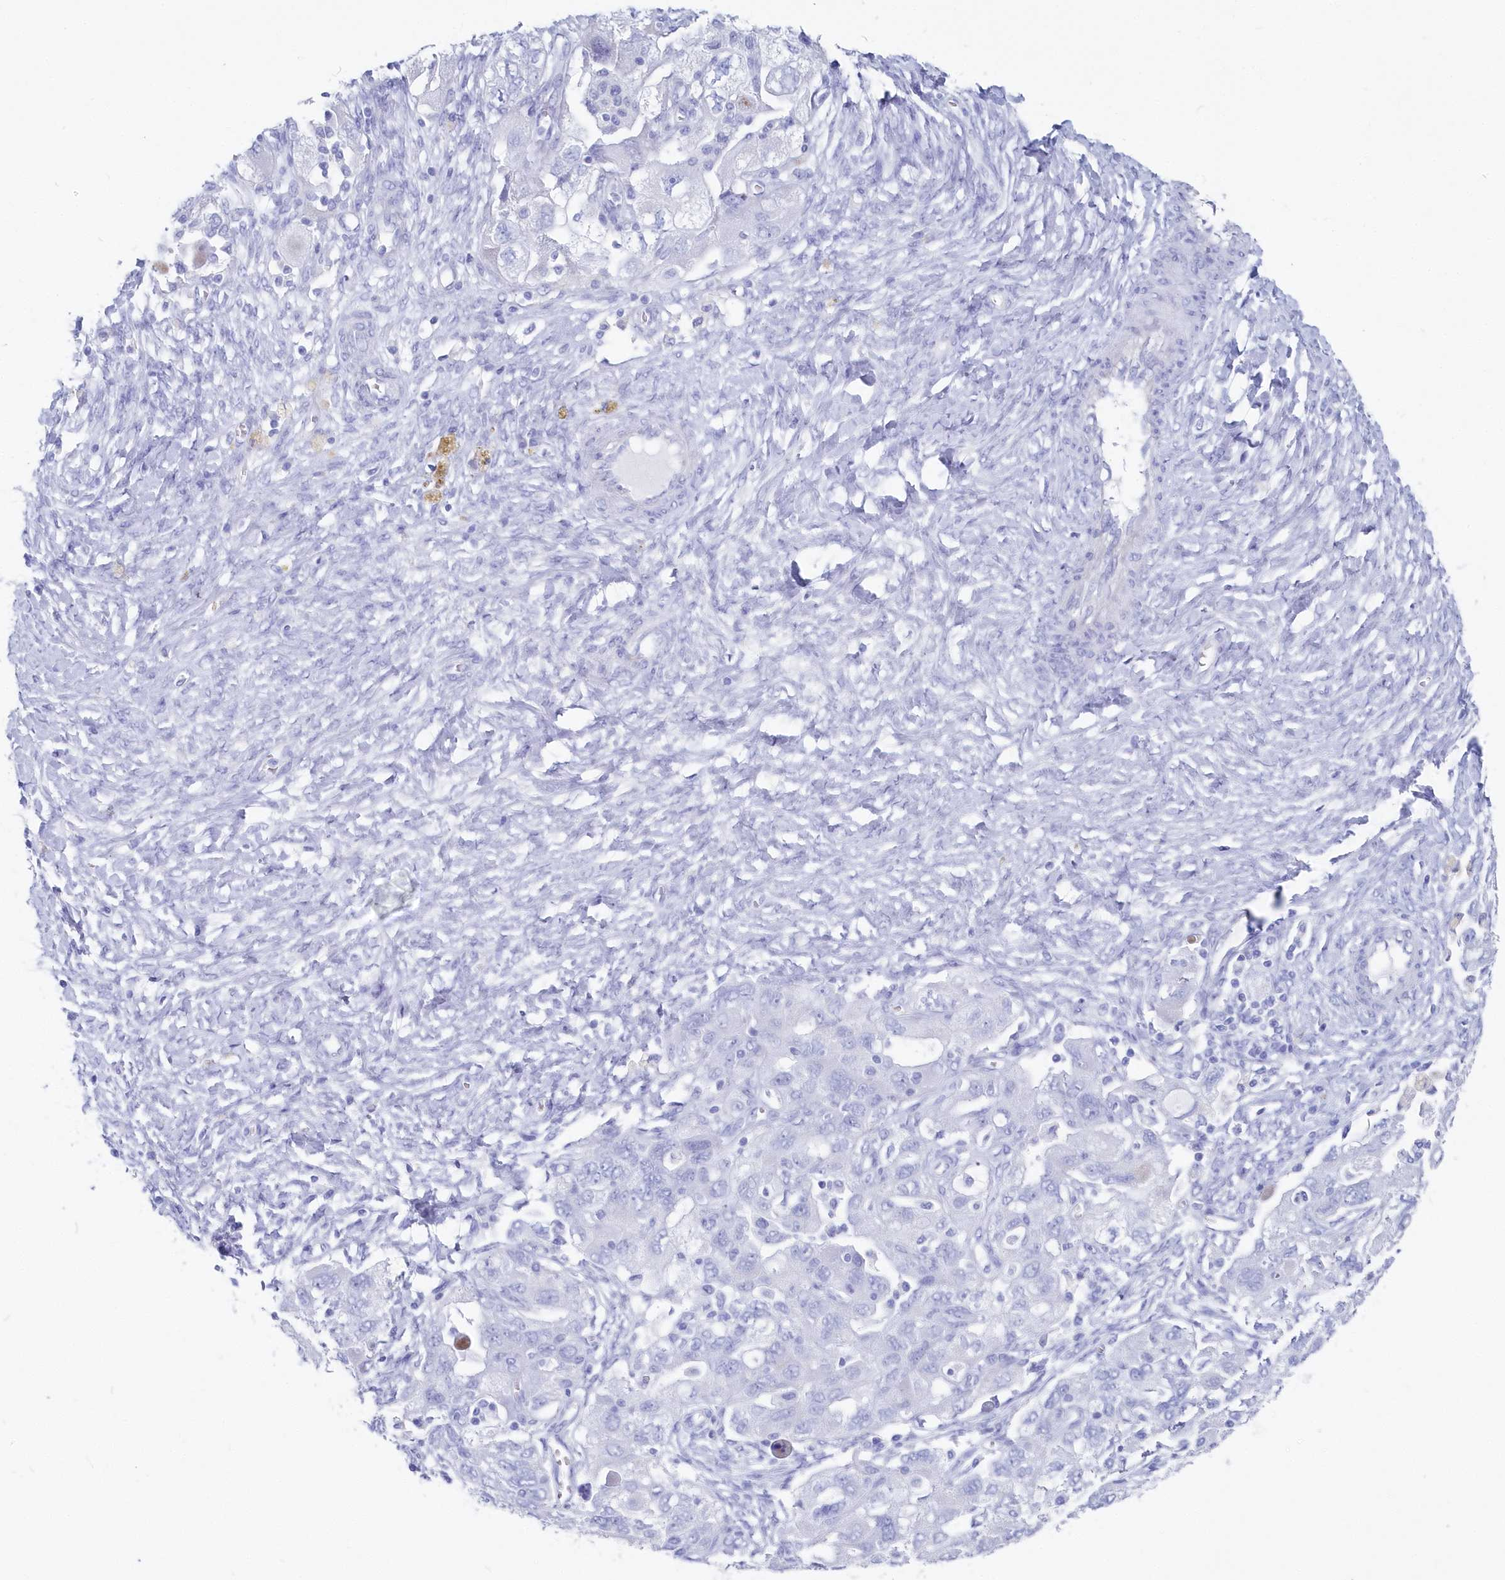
{"staining": {"intensity": "negative", "quantity": "none", "location": "none"}, "tissue": "ovarian cancer", "cell_type": "Tumor cells", "image_type": "cancer", "snomed": [{"axis": "morphology", "description": "Carcinoma, NOS"}, {"axis": "morphology", "description": "Cystadenocarcinoma, serous, NOS"}, {"axis": "topography", "description": "Ovary"}], "caption": "High magnification brightfield microscopy of ovarian serous cystadenocarcinoma stained with DAB (3,3'-diaminobenzidine) (brown) and counterstained with hematoxylin (blue): tumor cells show no significant expression.", "gene": "CSNK1G2", "patient": {"sex": "female", "age": 69}}